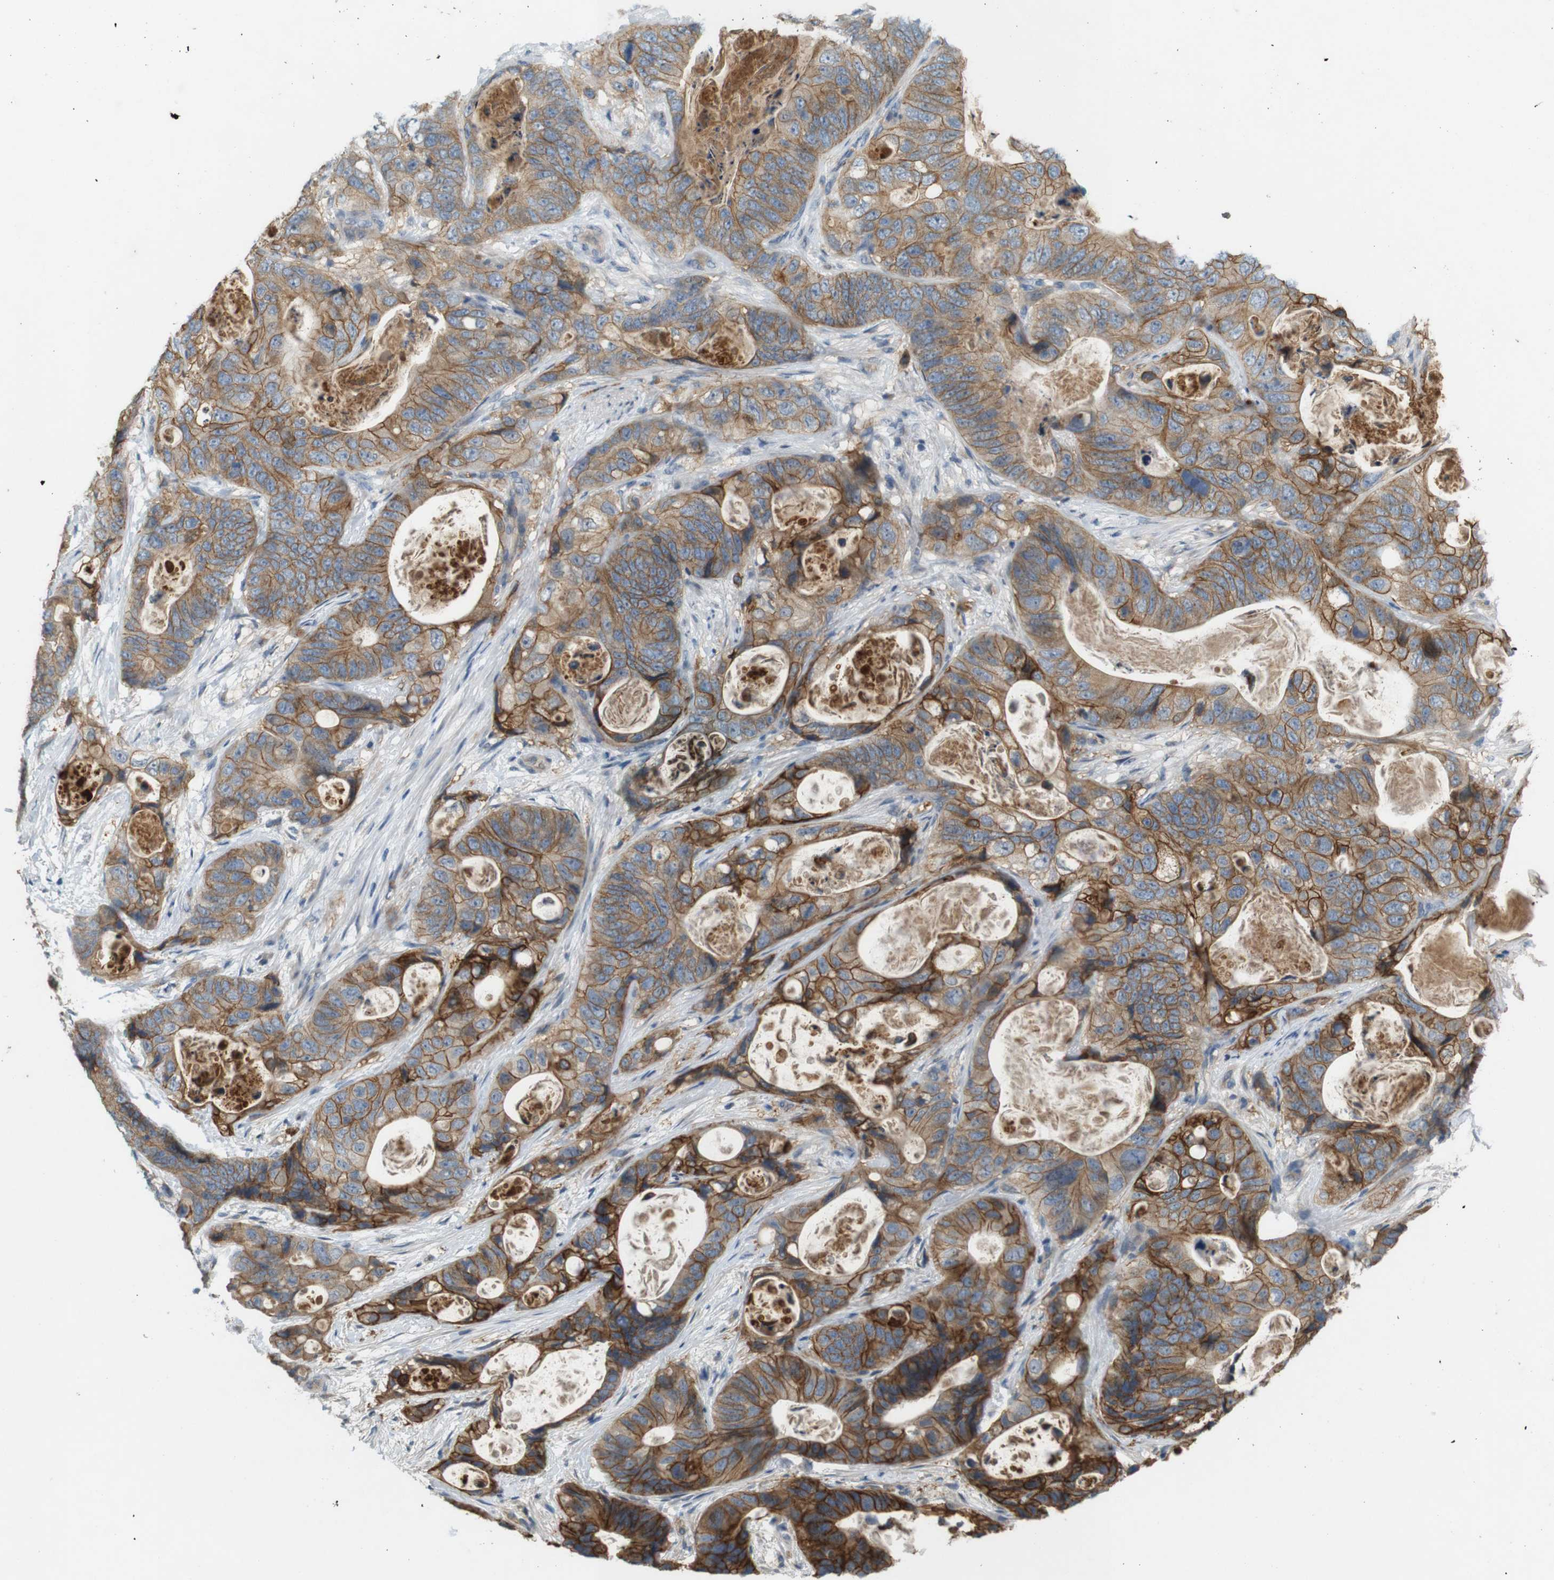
{"staining": {"intensity": "strong", "quantity": ">75%", "location": "cytoplasmic/membranous"}, "tissue": "stomach cancer", "cell_type": "Tumor cells", "image_type": "cancer", "snomed": [{"axis": "morphology", "description": "Adenocarcinoma, NOS"}, {"axis": "topography", "description": "Stomach"}], "caption": "Immunohistochemical staining of stomach cancer (adenocarcinoma) exhibits strong cytoplasmic/membranous protein positivity in about >75% of tumor cells.", "gene": "PVR", "patient": {"sex": "female", "age": 89}}